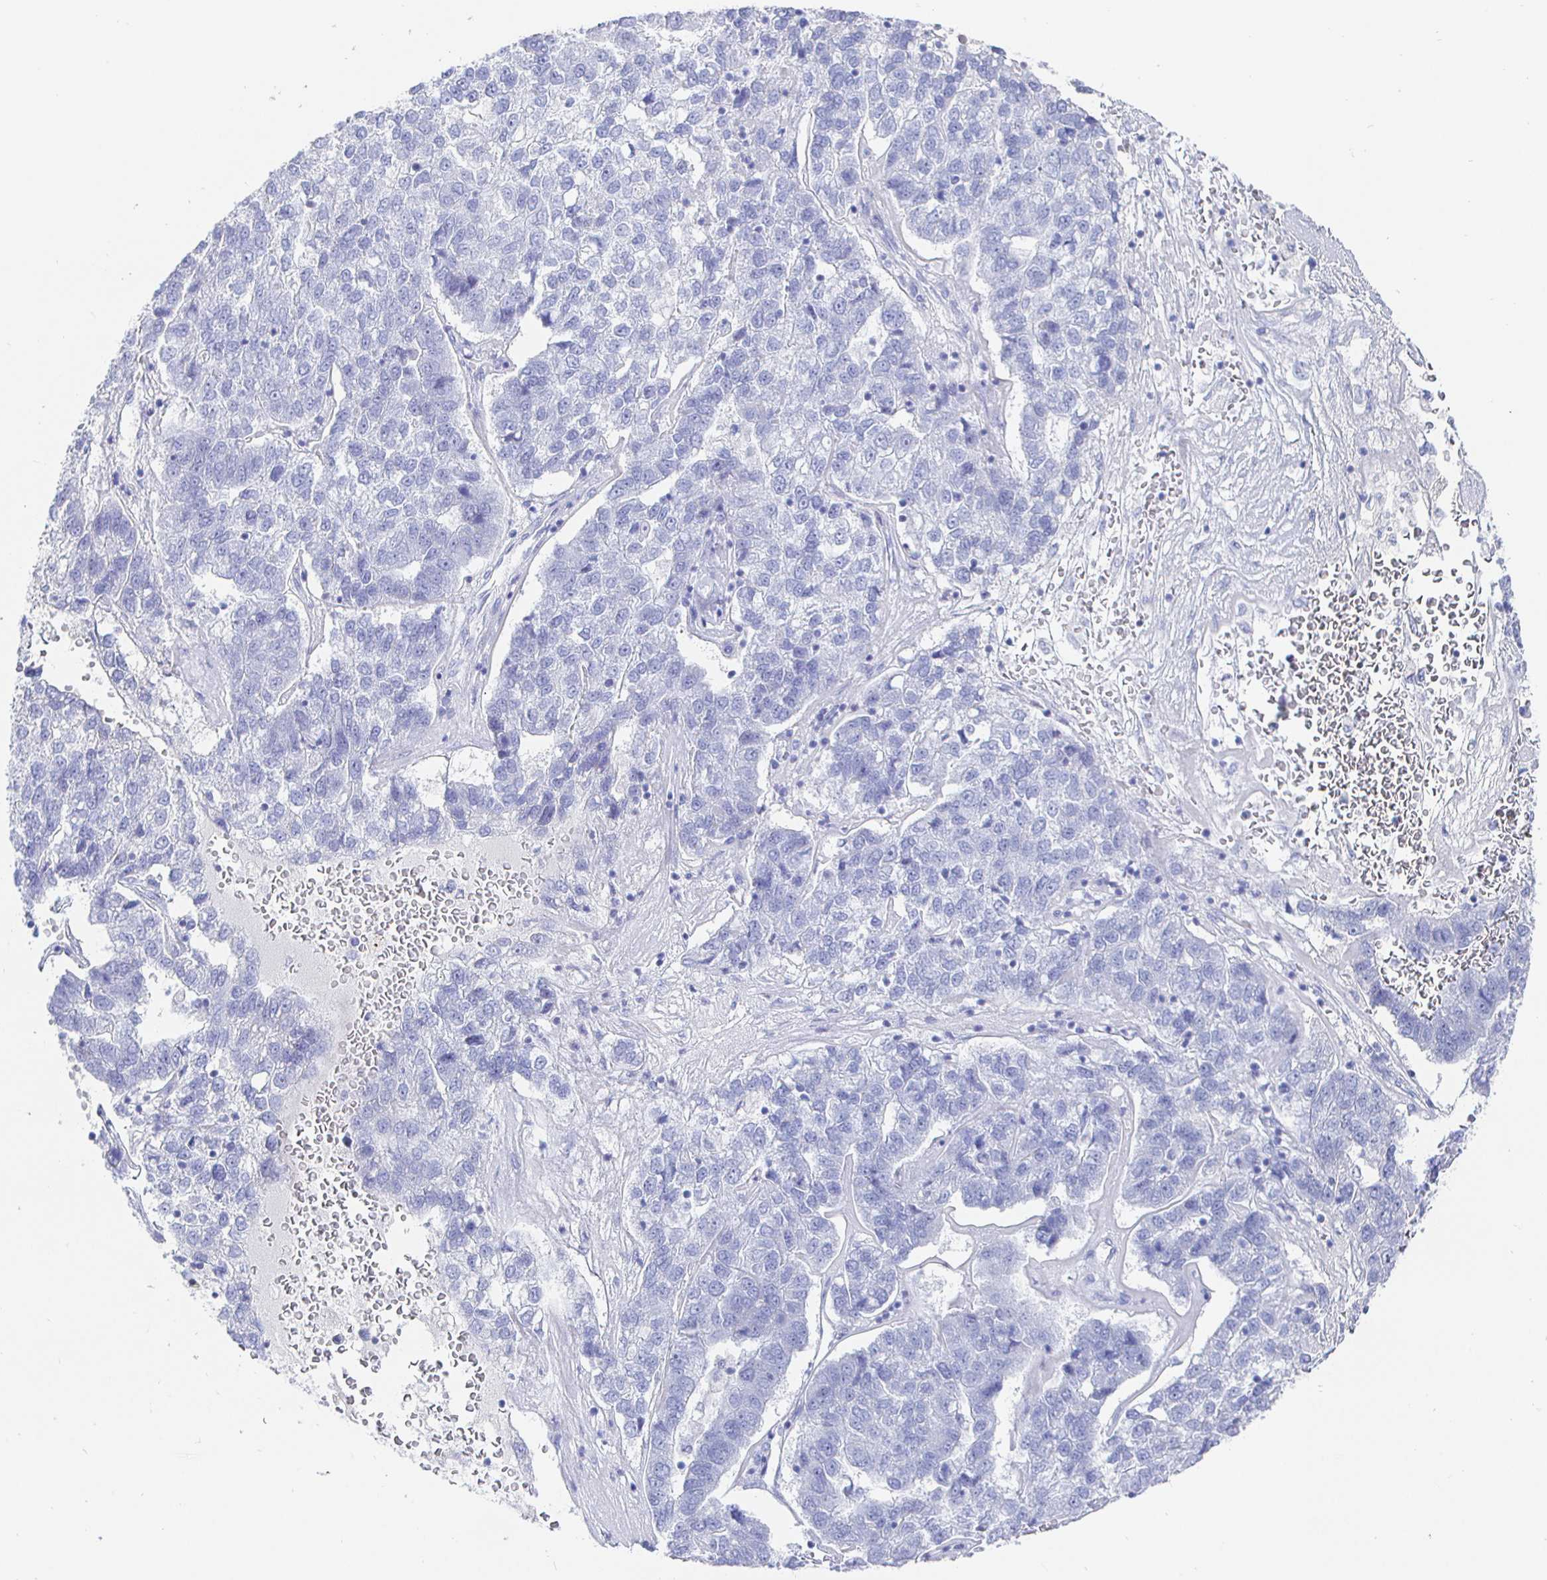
{"staining": {"intensity": "negative", "quantity": "none", "location": "none"}, "tissue": "pancreatic cancer", "cell_type": "Tumor cells", "image_type": "cancer", "snomed": [{"axis": "morphology", "description": "Adenocarcinoma, NOS"}, {"axis": "topography", "description": "Pancreas"}], "caption": "This histopathology image is of pancreatic cancer stained with IHC to label a protein in brown with the nuclei are counter-stained blue. There is no staining in tumor cells.", "gene": "CLCA1", "patient": {"sex": "female", "age": 61}}